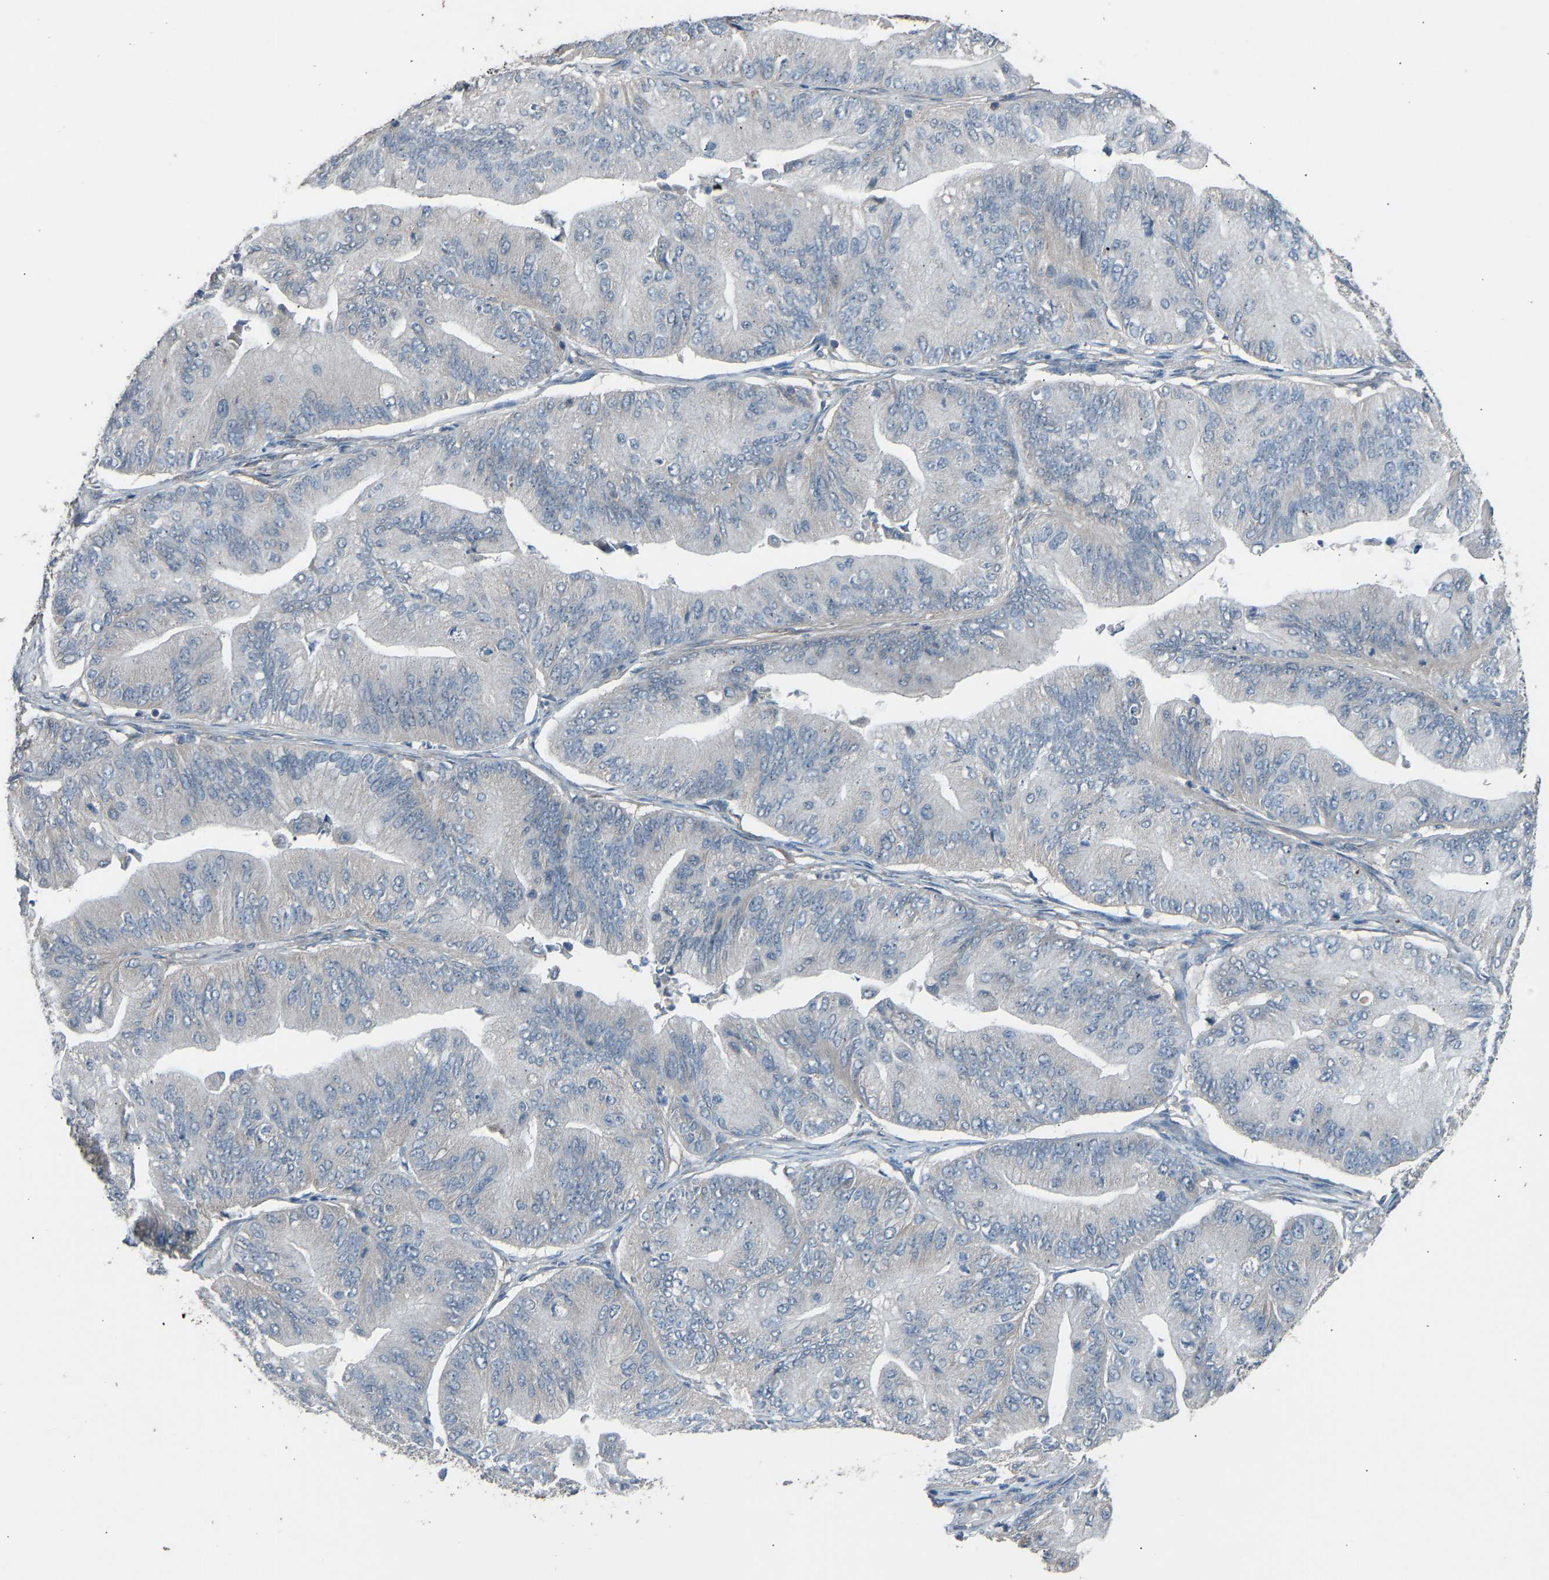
{"staining": {"intensity": "negative", "quantity": "none", "location": "none"}, "tissue": "ovarian cancer", "cell_type": "Tumor cells", "image_type": "cancer", "snomed": [{"axis": "morphology", "description": "Cystadenocarcinoma, mucinous, NOS"}, {"axis": "topography", "description": "Ovary"}], "caption": "Immunohistochemical staining of ovarian cancer (mucinous cystadenocarcinoma) shows no significant staining in tumor cells. Brightfield microscopy of IHC stained with DAB (brown) and hematoxylin (blue), captured at high magnification.", "gene": "SLC43A1", "patient": {"sex": "female", "age": 61}}